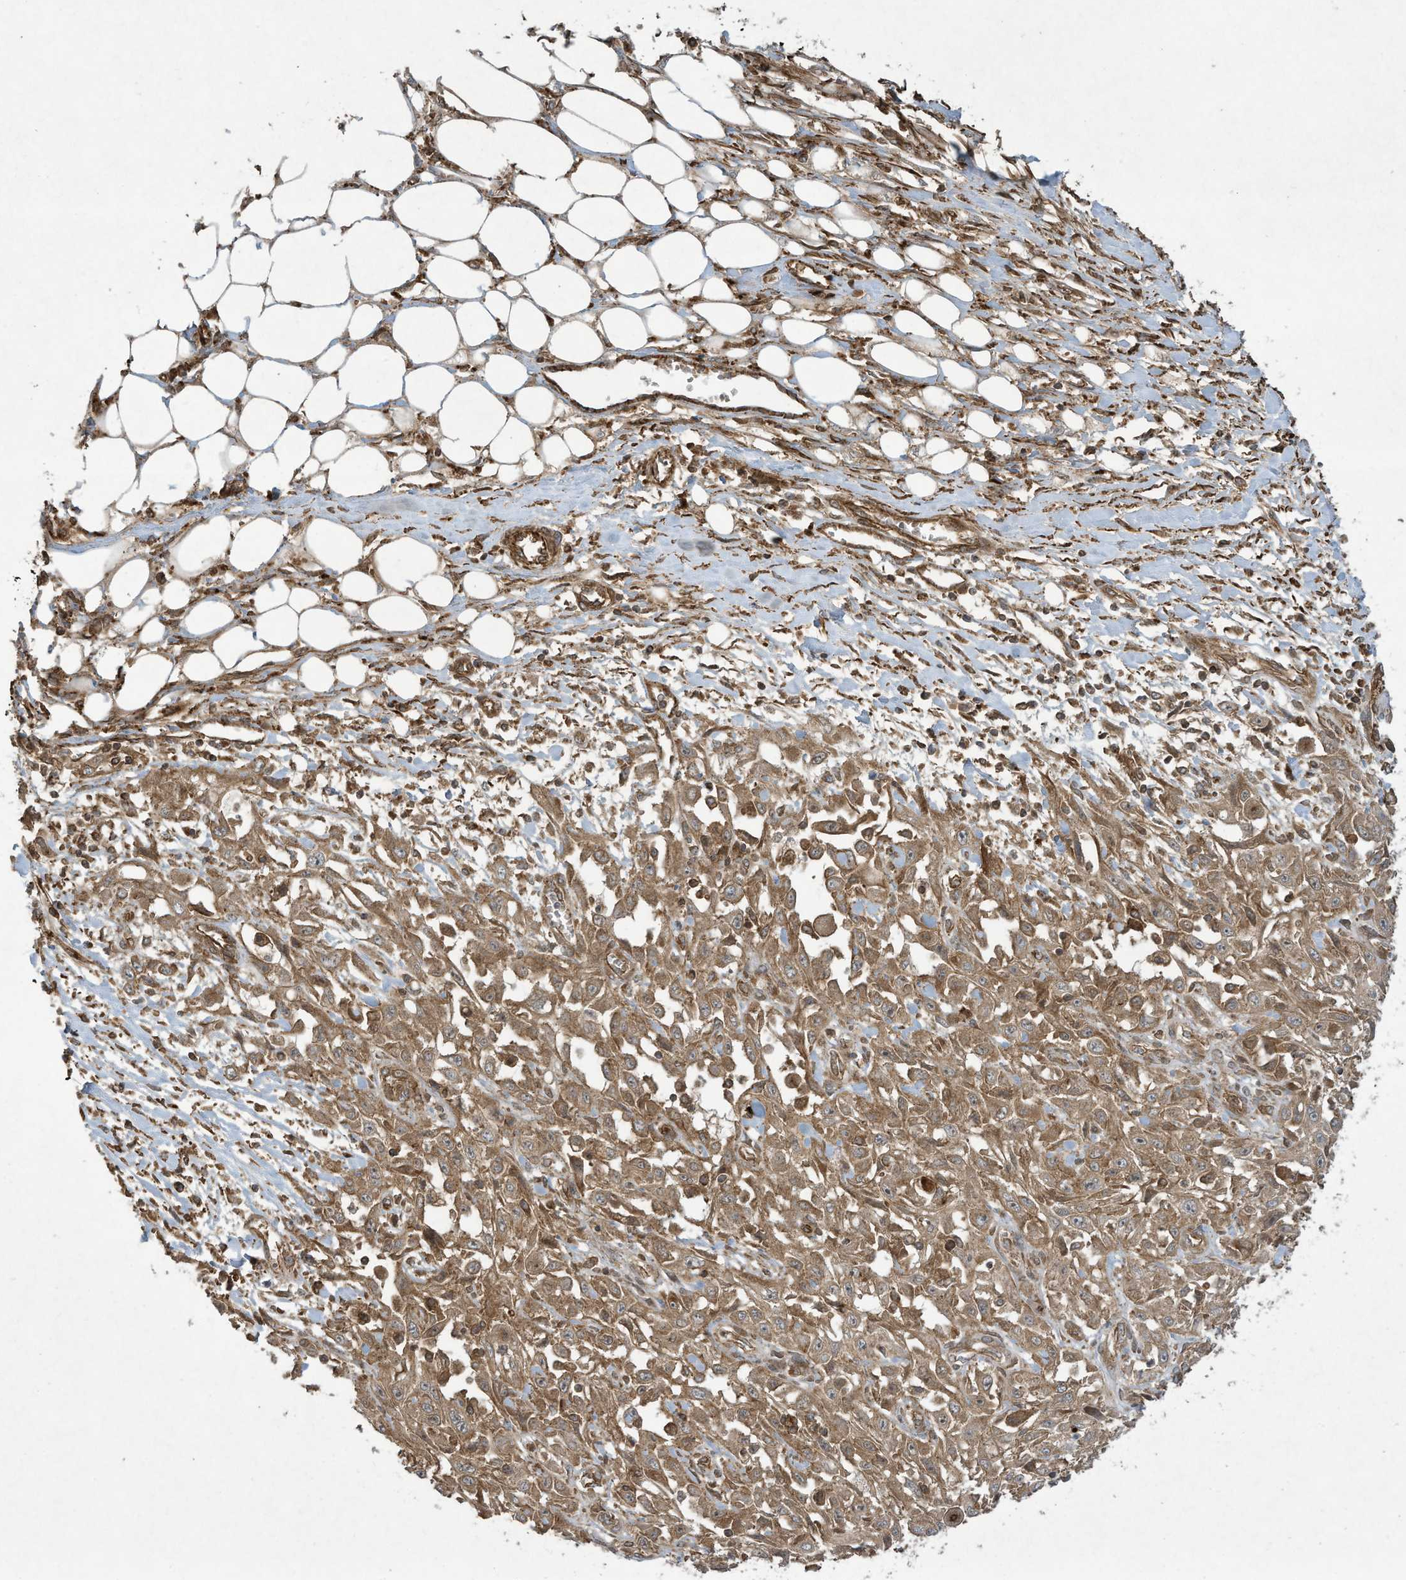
{"staining": {"intensity": "moderate", "quantity": ">75%", "location": "cytoplasmic/membranous"}, "tissue": "skin cancer", "cell_type": "Tumor cells", "image_type": "cancer", "snomed": [{"axis": "morphology", "description": "Squamous cell carcinoma, NOS"}, {"axis": "morphology", "description": "Squamous cell carcinoma, metastatic, NOS"}, {"axis": "topography", "description": "Skin"}, {"axis": "topography", "description": "Lymph node"}], "caption": "This photomicrograph shows immunohistochemistry (IHC) staining of human skin cancer, with medium moderate cytoplasmic/membranous staining in approximately >75% of tumor cells.", "gene": "DDIT4", "patient": {"sex": "male", "age": 75}}